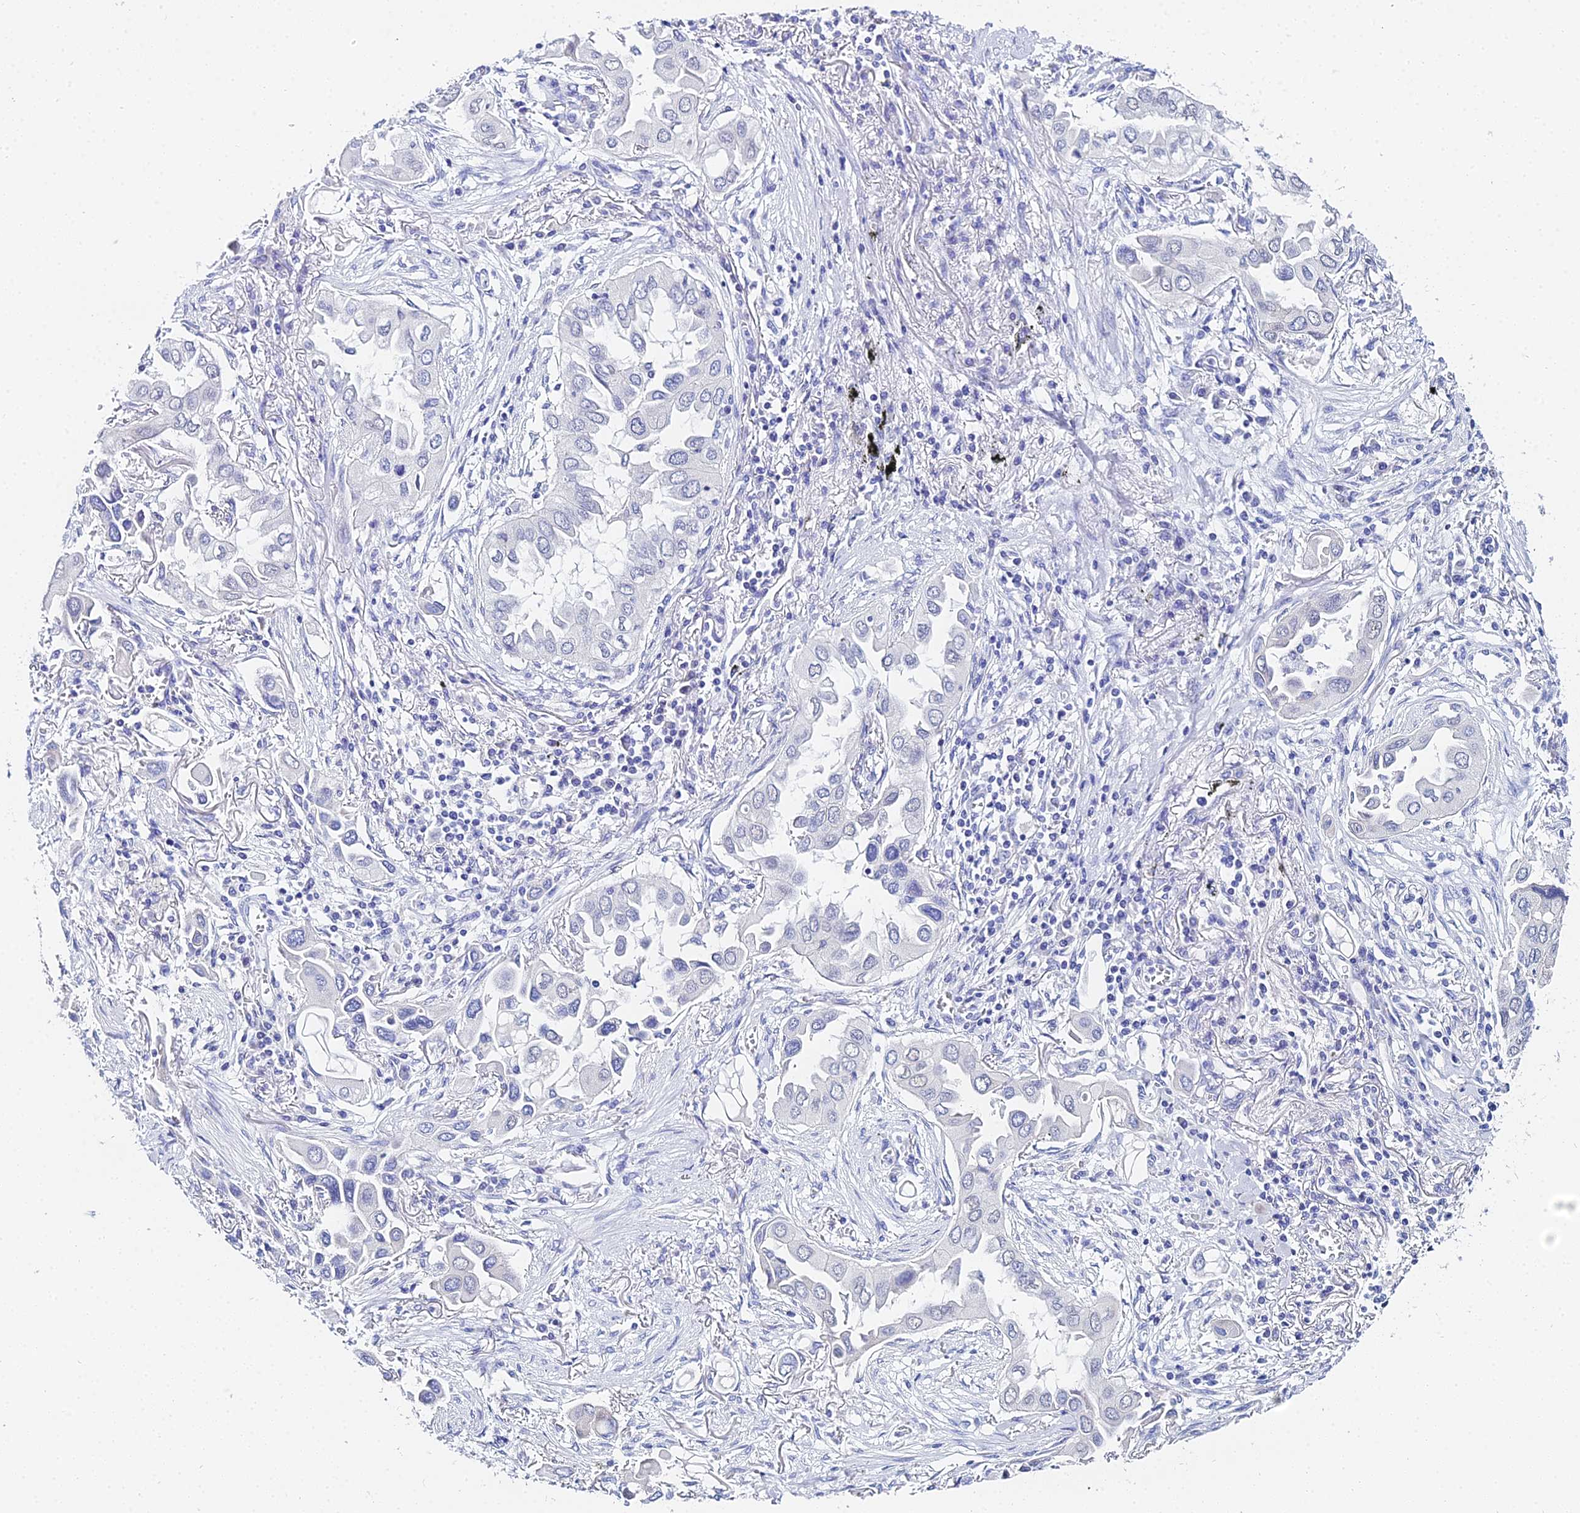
{"staining": {"intensity": "negative", "quantity": "none", "location": "none"}, "tissue": "lung cancer", "cell_type": "Tumor cells", "image_type": "cancer", "snomed": [{"axis": "morphology", "description": "Adenocarcinoma, NOS"}, {"axis": "topography", "description": "Lung"}], "caption": "Tumor cells are negative for brown protein staining in lung adenocarcinoma.", "gene": "OCM", "patient": {"sex": "female", "age": 76}}